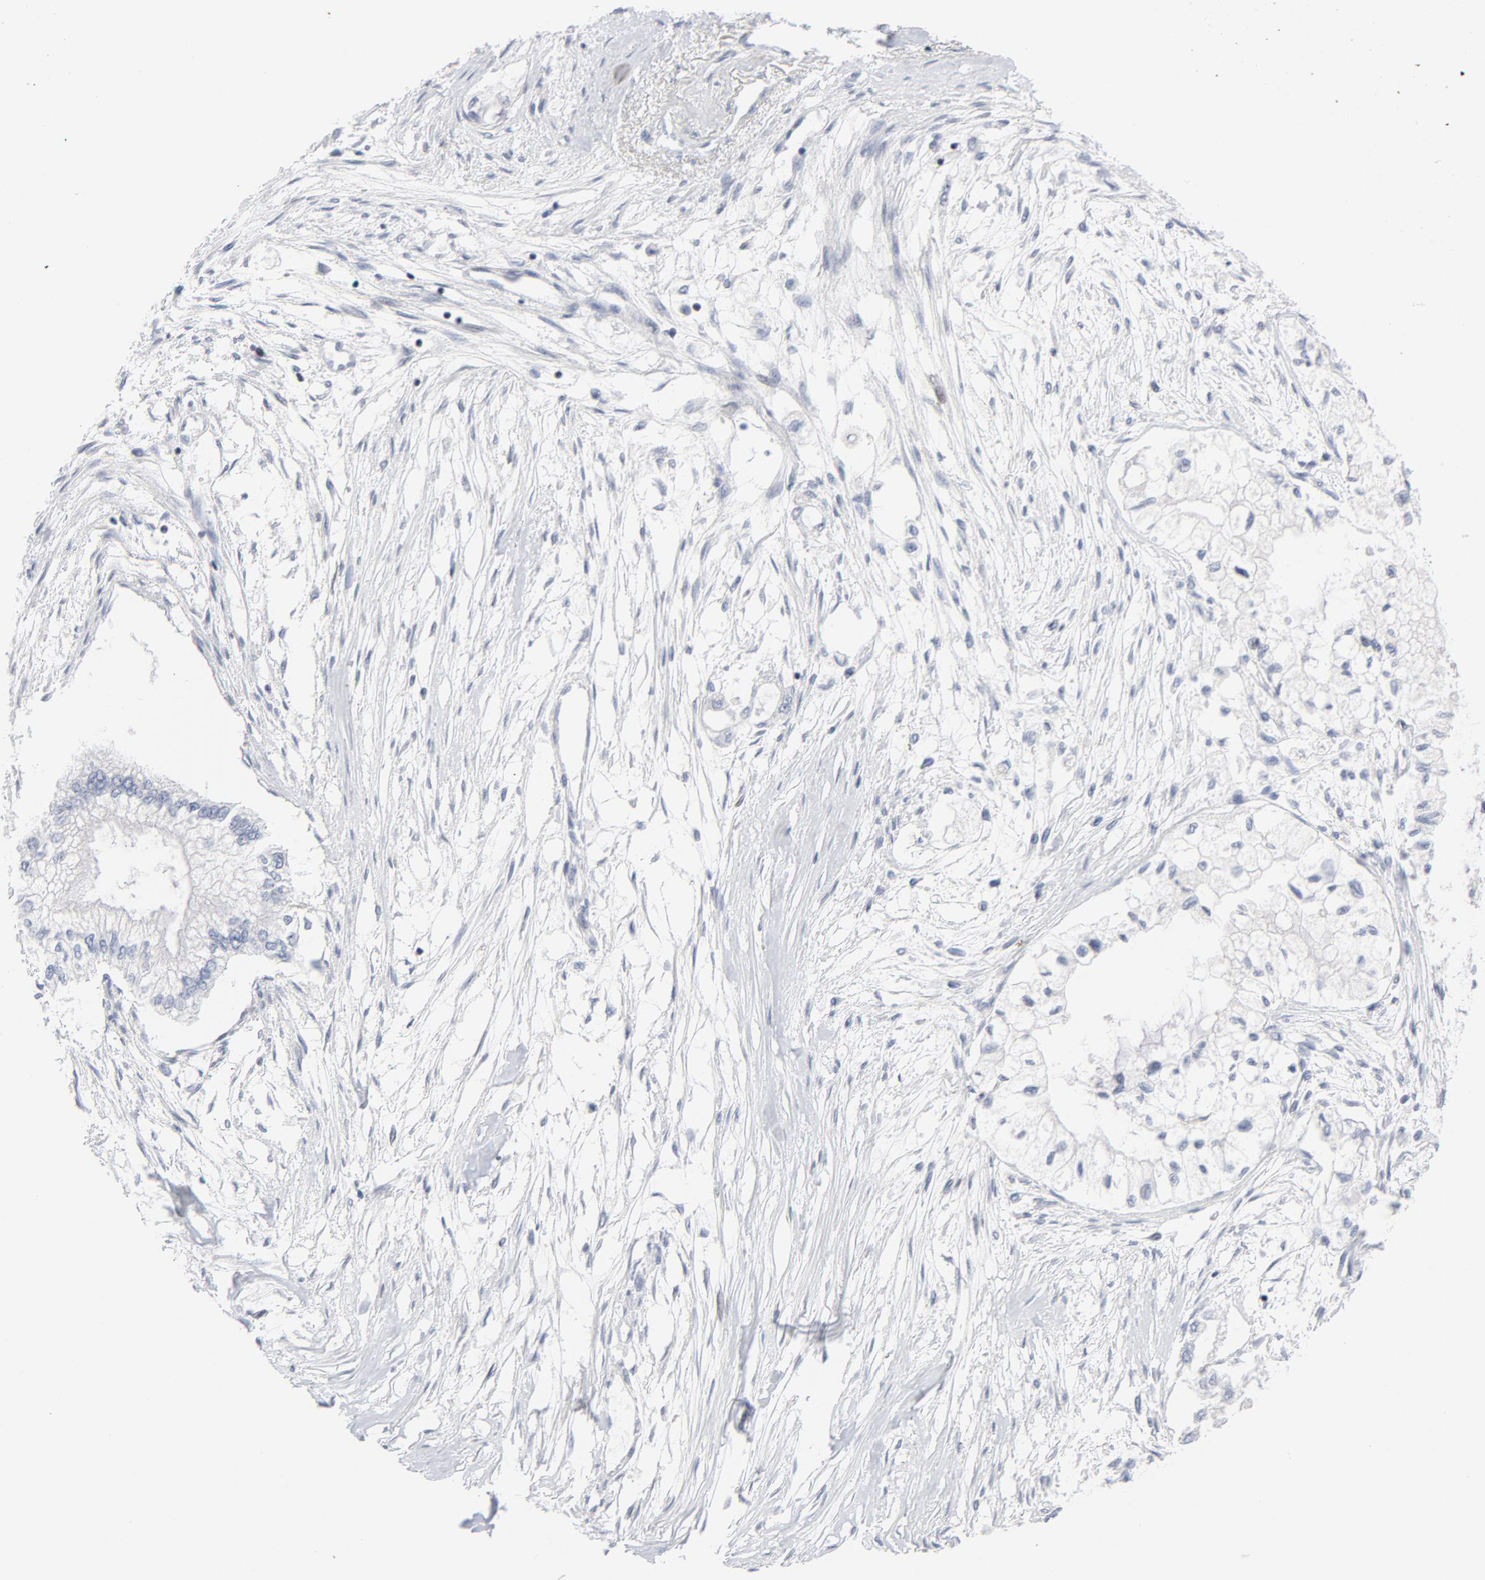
{"staining": {"intensity": "negative", "quantity": "none", "location": "none"}, "tissue": "pancreatic cancer", "cell_type": "Tumor cells", "image_type": "cancer", "snomed": [{"axis": "morphology", "description": "Adenocarcinoma, NOS"}, {"axis": "topography", "description": "Pancreas"}], "caption": "The immunohistochemistry (IHC) histopathology image has no significant staining in tumor cells of pancreatic adenocarcinoma tissue.", "gene": "NFIC", "patient": {"sex": "male", "age": 79}}